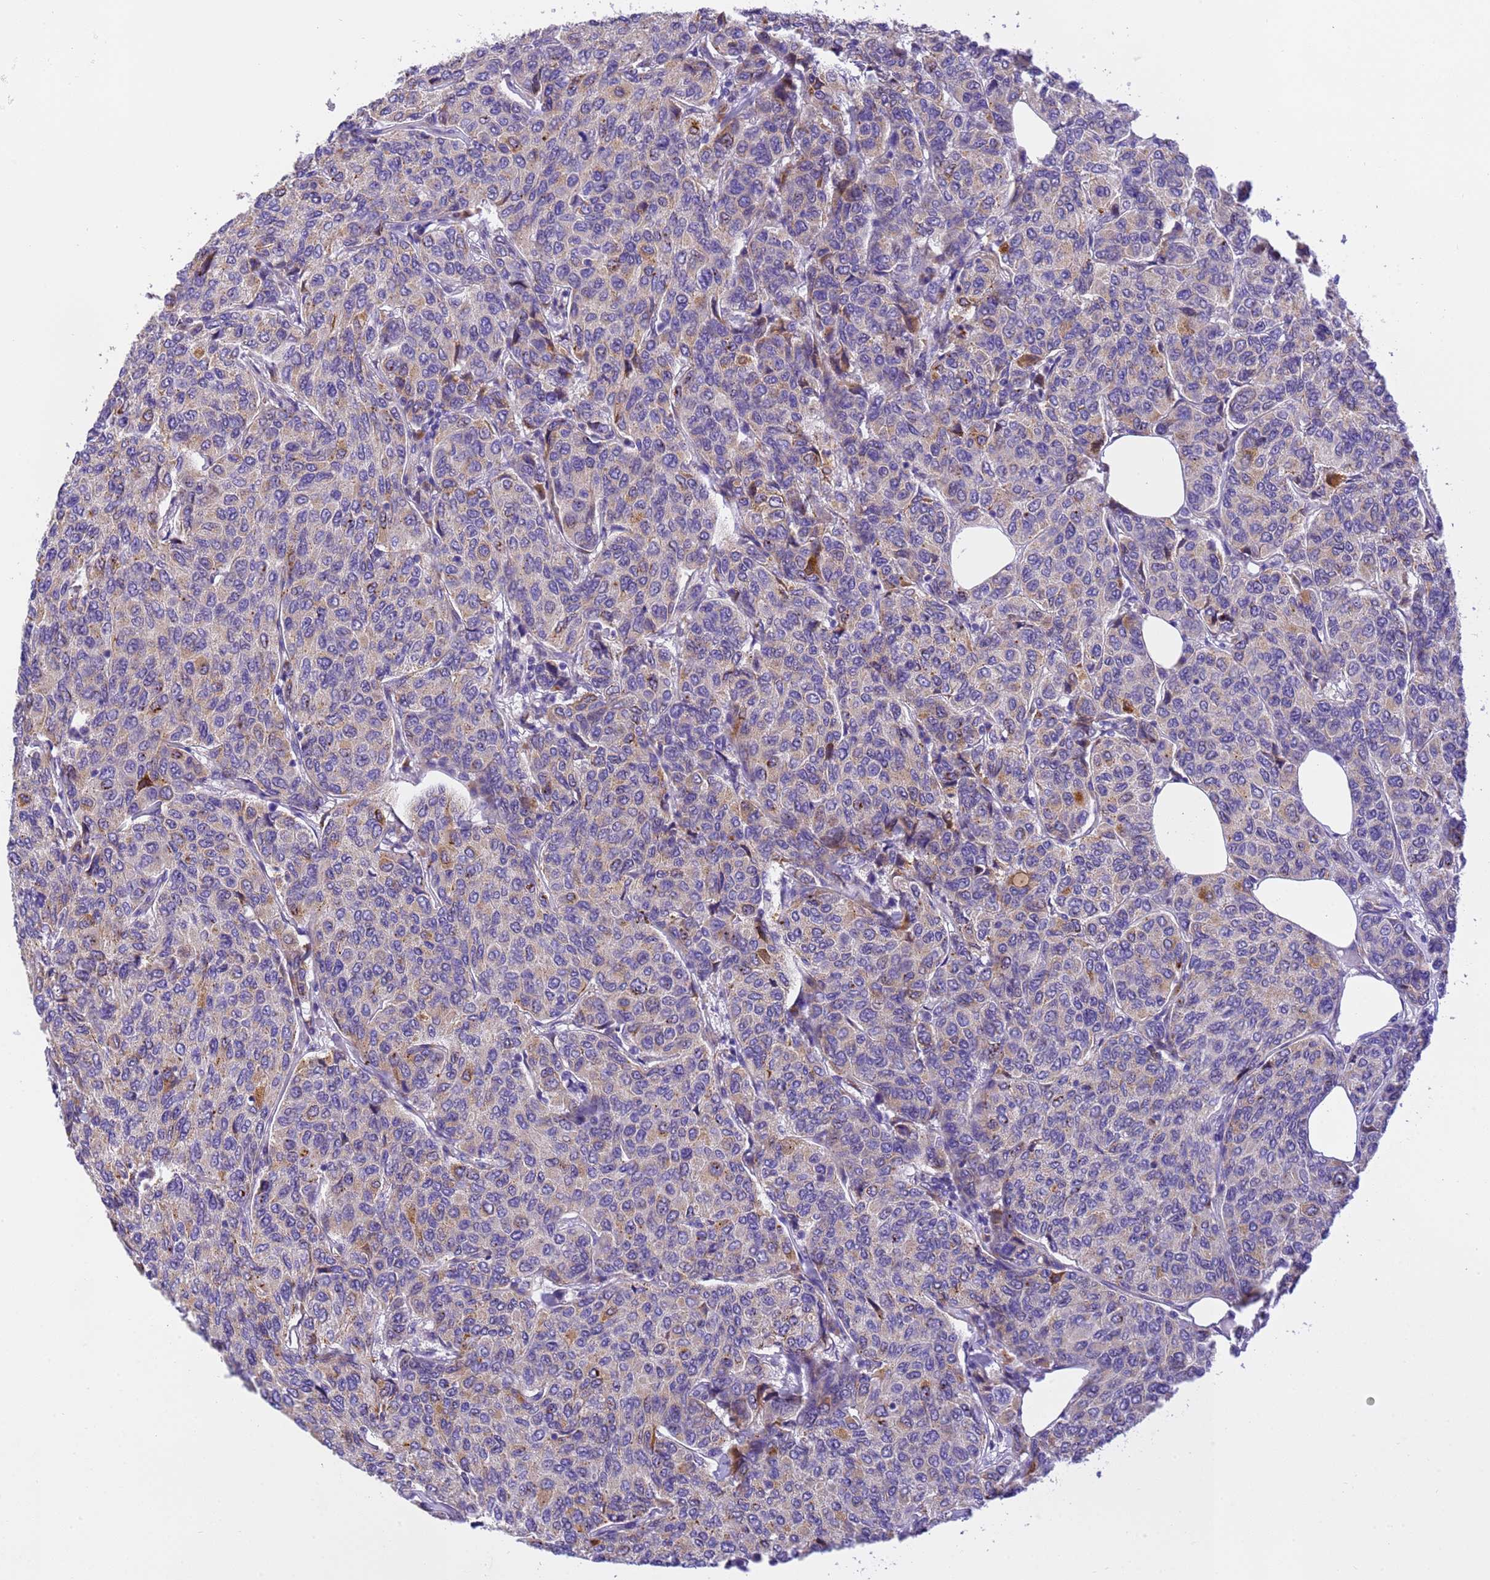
{"staining": {"intensity": "weak", "quantity": "25%-75%", "location": "cytoplasmic/membranous"}, "tissue": "breast cancer", "cell_type": "Tumor cells", "image_type": "cancer", "snomed": [{"axis": "morphology", "description": "Duct carcinoma"}, {"axis": "topography", "description": "Breast"}], "caption": "Immunohistochemical staining of infiltrating ductal carcinoma (breast) displays low levels of weak cytoplasmic/membranous protein staining in approximately 25%-75% of tumor cells.", "gene": "RHBDD3", "patient": {"sex": "female", "age": 55}}